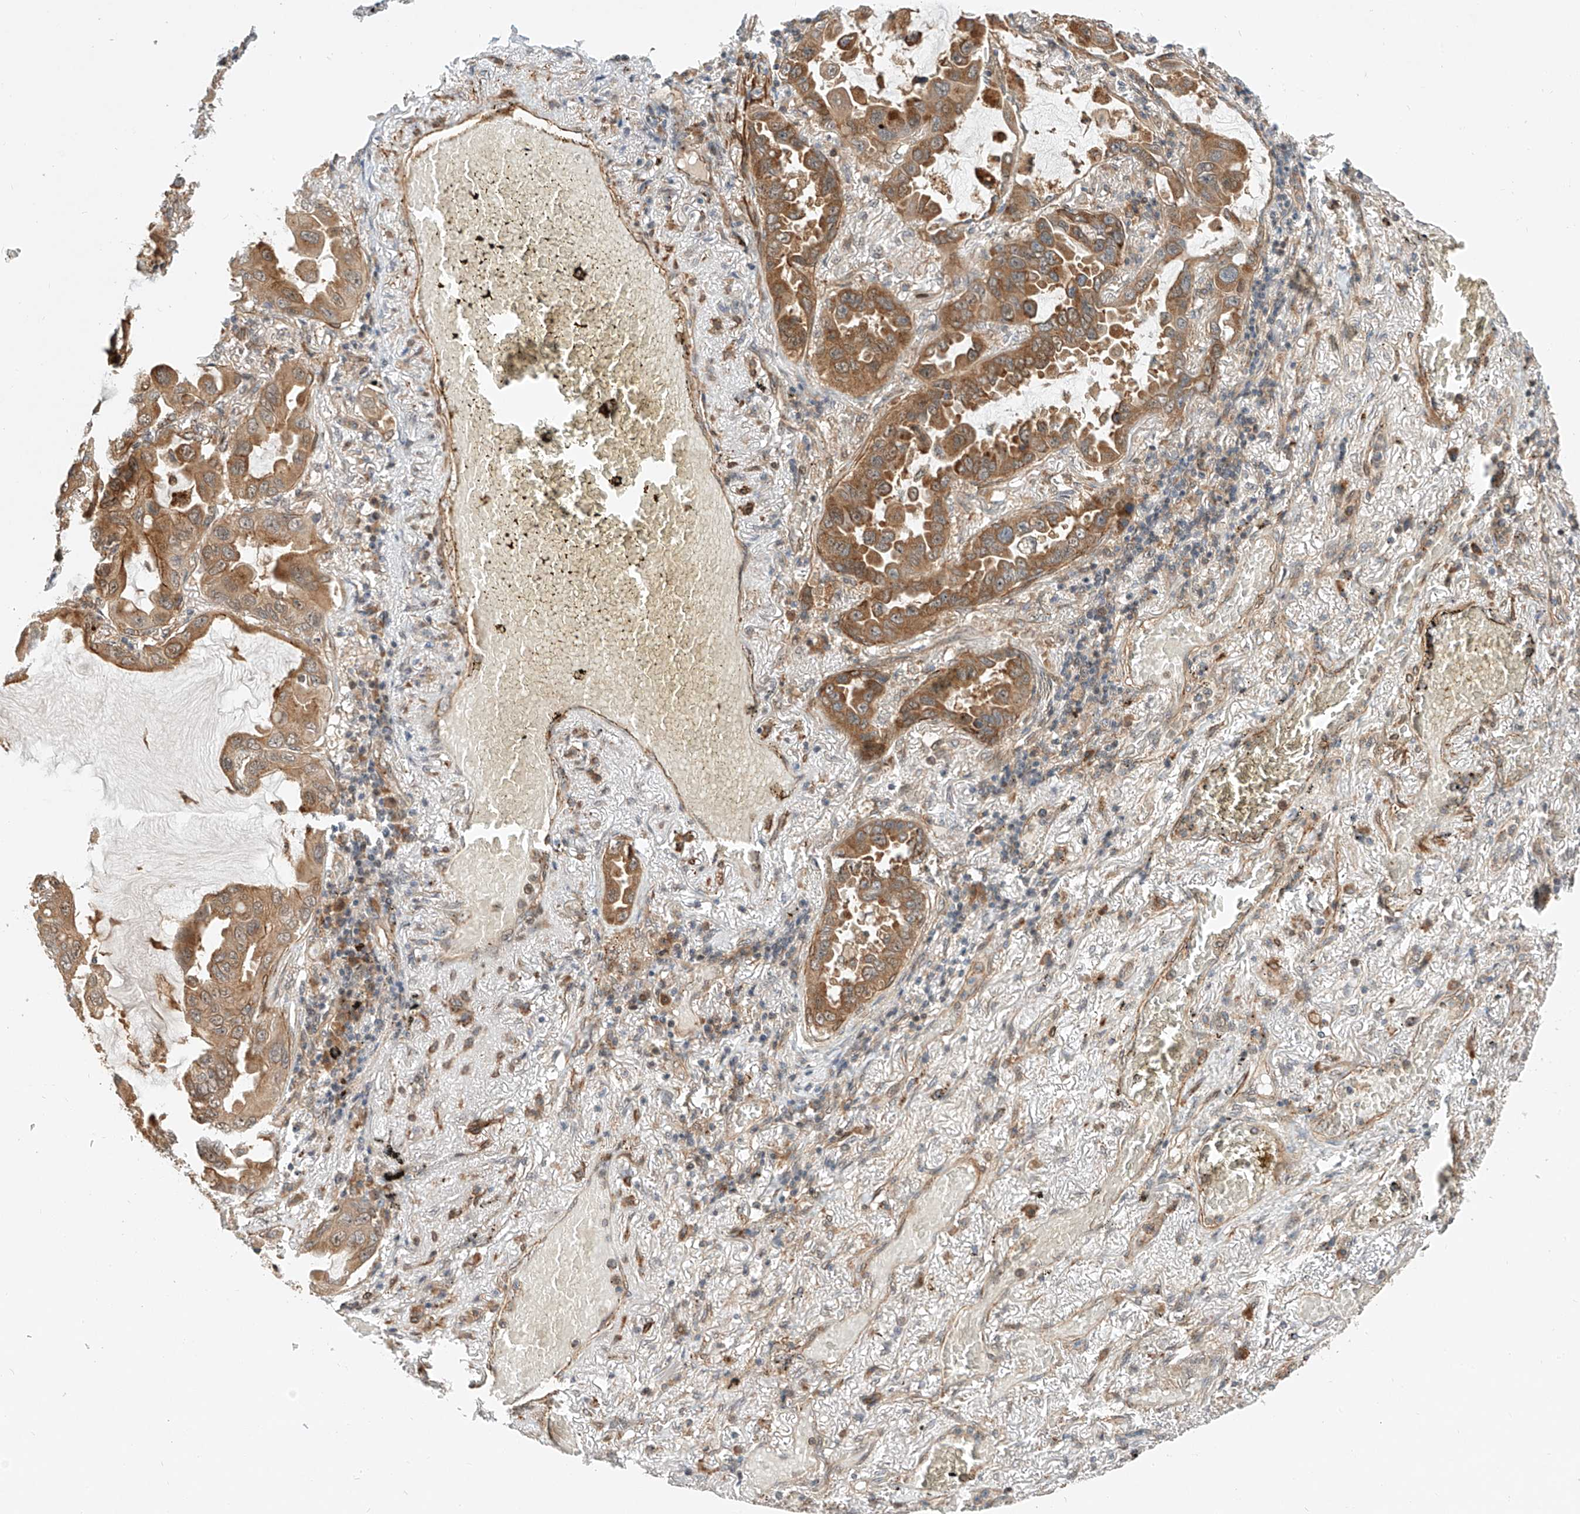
{"staining": {"intensity": "strong", "quantity": ">75%", "location": "cytoplasmic/membranous"}, "tissue": "lung cancer", "cell_type": "Tumor cells", "image_type": "cancer", "snomed": [{"axis": "morphology", "description": "Adenocarcinoma, NOS"}, {"axis": "topography", "description": "Lung"}], "caption": "Tumor cells demonstrate high levels of strong cytoplasmic/membranous expression in approximately >75% of cells in adenocarcinoma (lung).", "gene": "CPAMD8", "patient": {"sex": "male", "age": 64}}